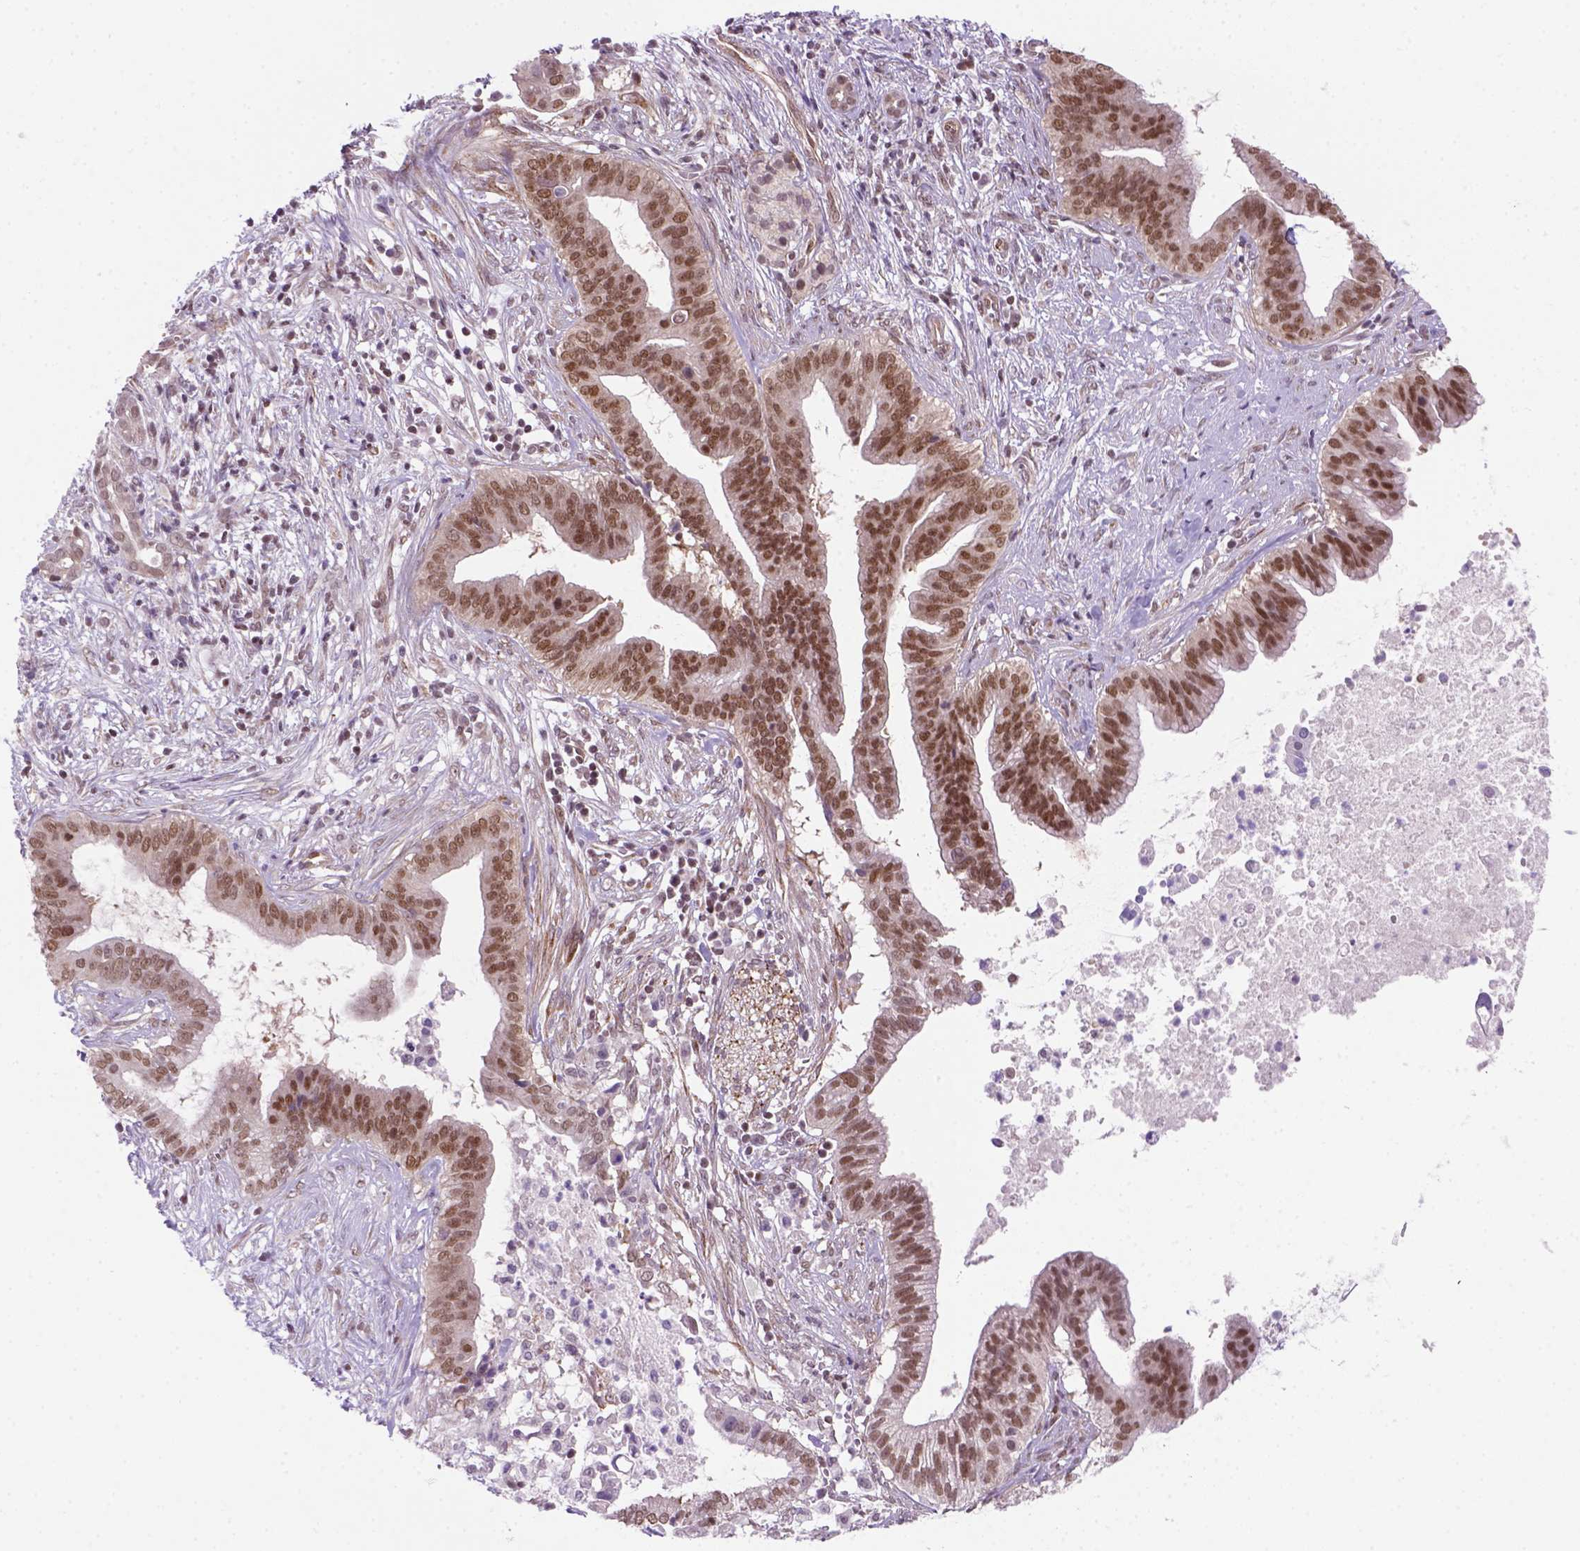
{"staining": {"intensity": "moderate", "quantity": ">75%", "location": "nuclear"}, "tissue": "pancreatic cancer", "cell_type": "Tumor cells", "image_type": "cancer", "snomed": [{"axis": "morphology", "description": "Adenocarcinoma, NOS"}, {"axis": "topography", "description": "Pancreas"}], "caption": "Pancreatic cancer (adenocarcinoma) tissue demonstrates moderate nuclear staining in approximately >75% of tumor cells, visualized by immunohistochemistry.", "gene": "MGMT", "patient": {"sex": "male", "age": 61}}